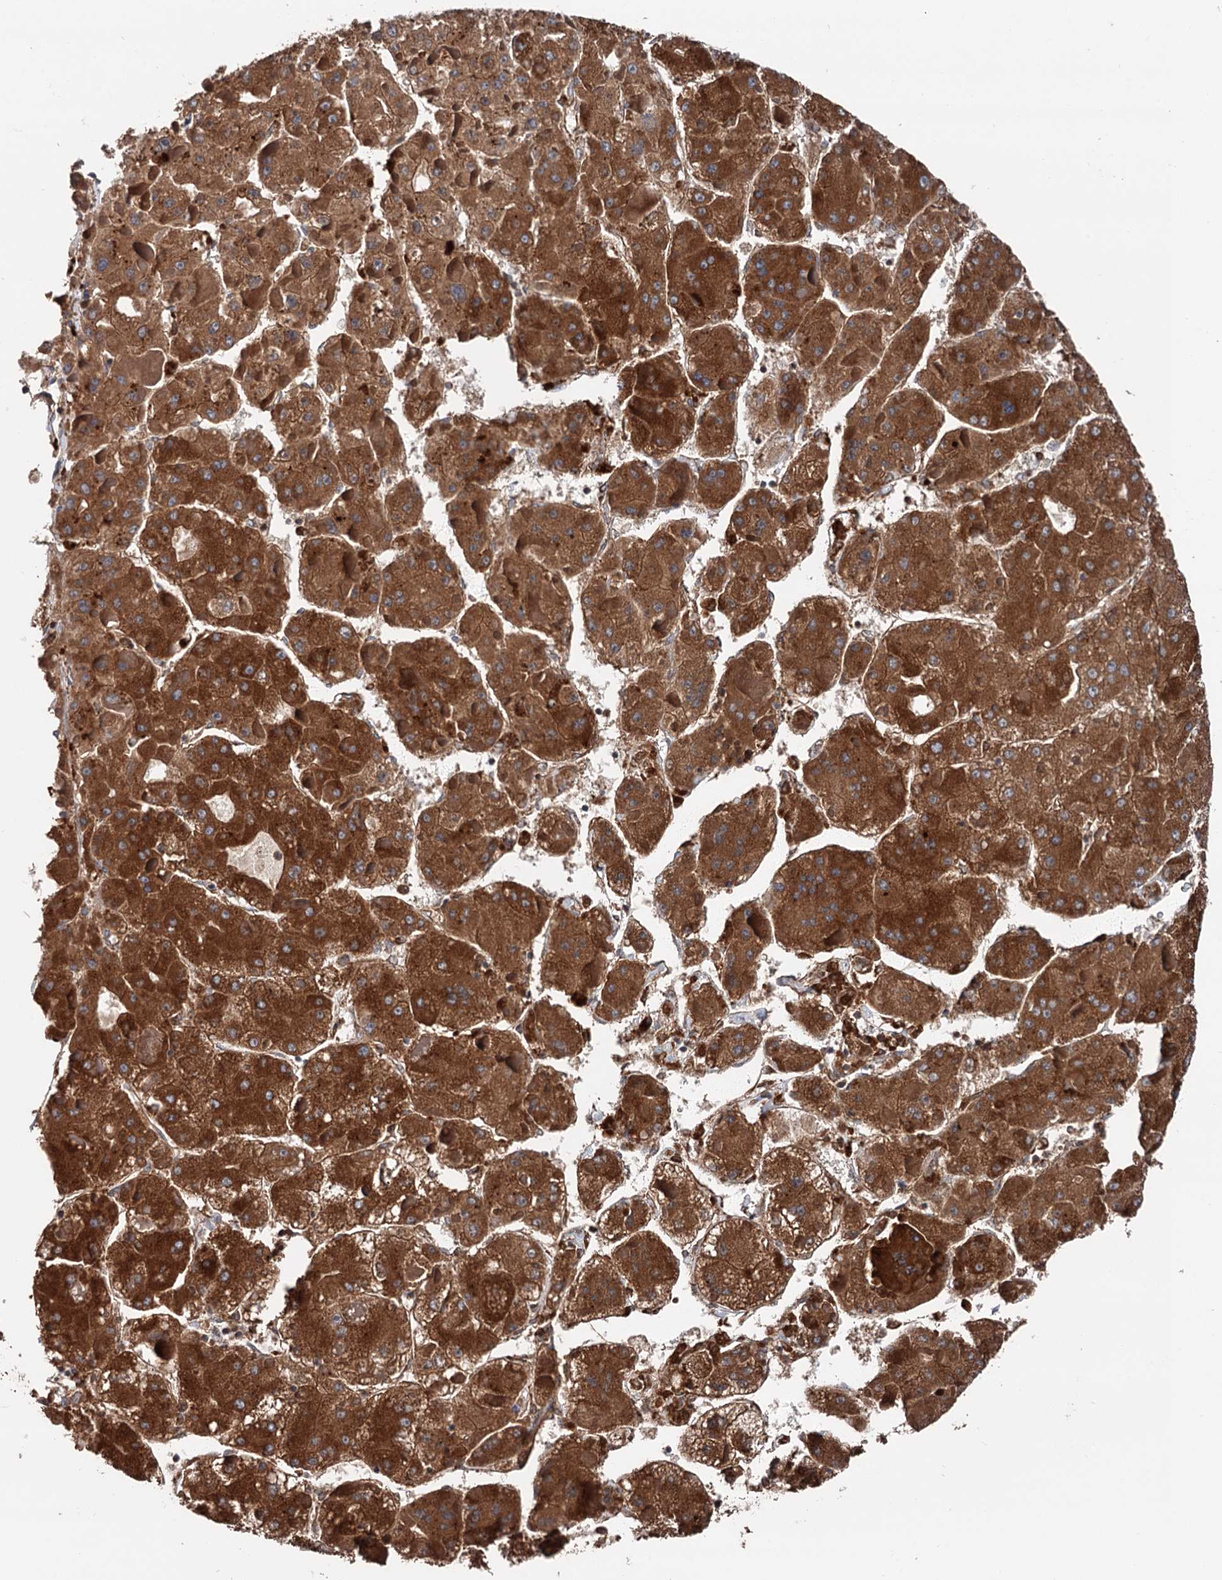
{"staining": {"intensity": "moderate", "quantity": ">75%", "location": "cytoplasmic/membranous"}, "tissue": "liver cancer", "cell_type": "Tumor cells", "image_type": "cancer", "snomed": [{"axis": "morphology", "description": "Carcinoma, Hepatocellular, NOS"}, {"axis": "topography", "description": "Liver"}], "caption": "Tumor cells demonstrate medium levels of moderate cytoplasmic/membranous positivity in approximately >75% of cells in liver hepatocellular carcinoma.", "gene": "ERP29", "patient": {"sex": "female", "age": 73}}